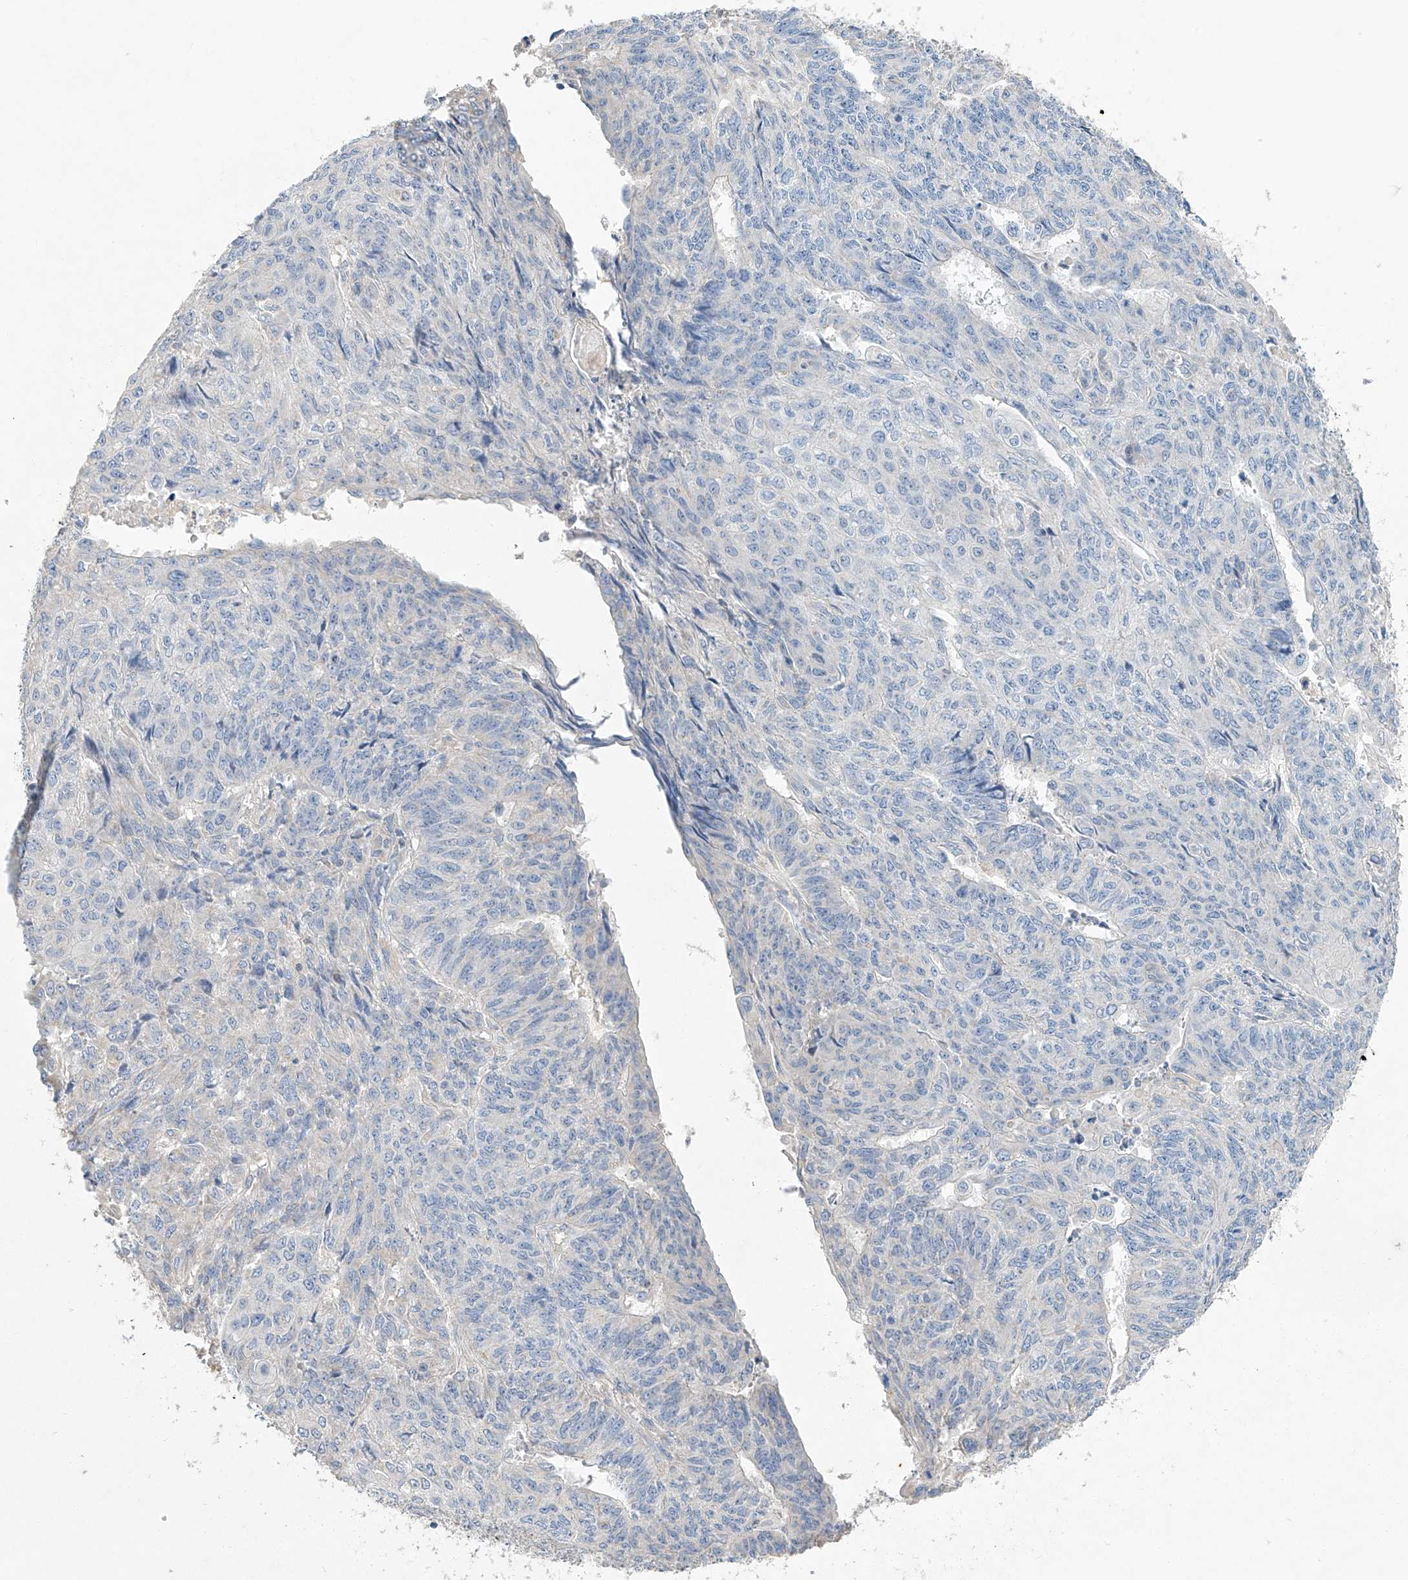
{"staining": {"intensity": "negative", "quantity": "none", "location": "none"}, "tissue": "endometrial cancer", "cell_type": "Tumor cells", "image_type": "cancer", "snomed": [{"axis": "morphology", "description": "Adenocarcinoma, NOS"}, {"axis": "topography", "description": "Endometrium"}], "caption": "Endometrial cancer (adenocarcinoma) was stained to show a protein in brown. There is no significant positivity in tumor cells.", "gene": "AMD1", "patient": {"sex": "female", "age": 32}}